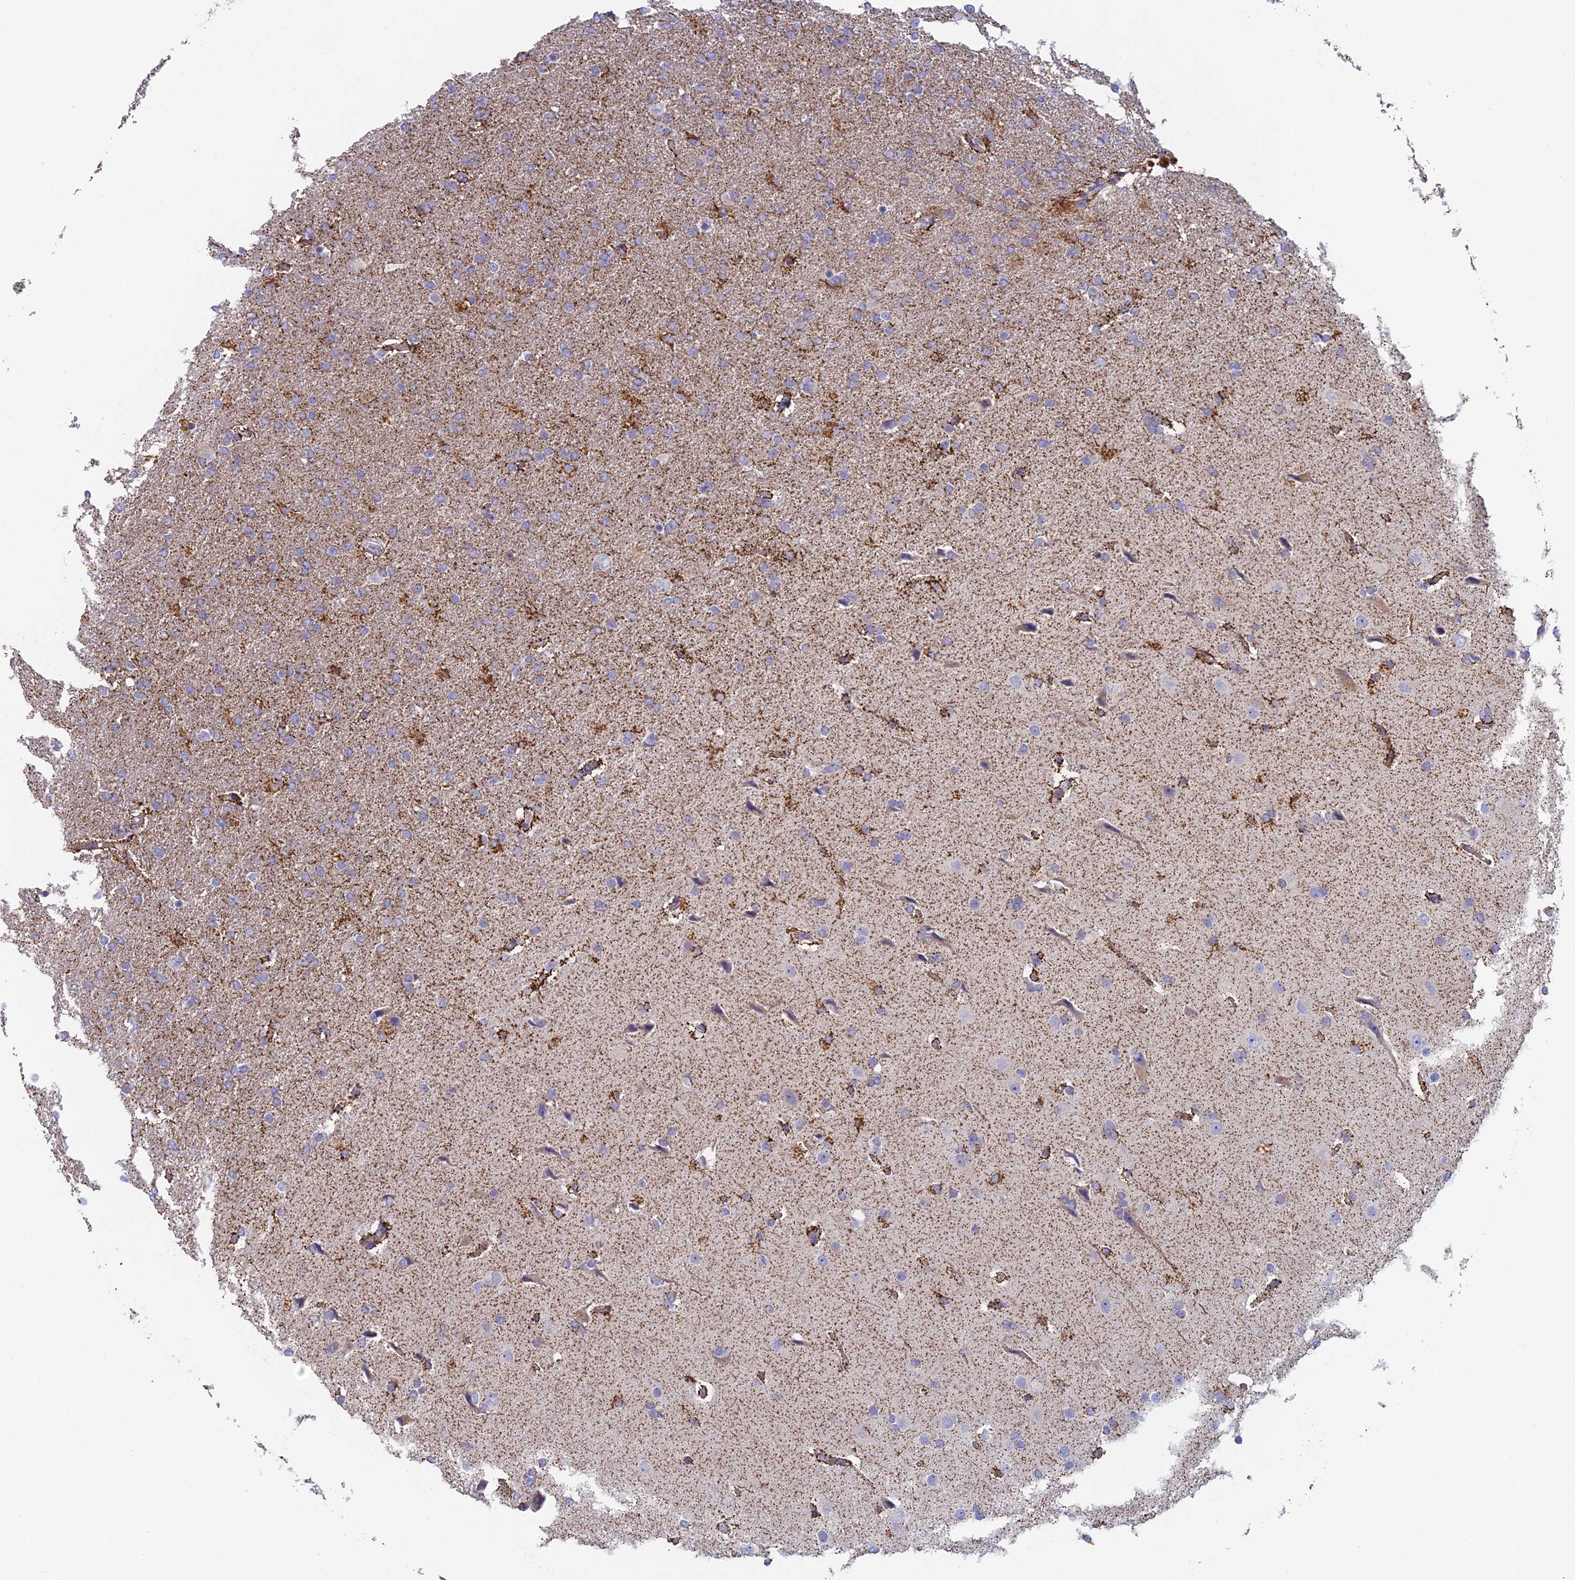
{"staining": {"intensity": "moderate", "quantity": "<25%", "location": "cytoplasmic/membranous"}, "tissue": "glioma", "cell_type": "Tumor cells", "image_type": "cancer", "snomed": [{"axis": "morphology", "description": "Glioma, malignant, High grade"}, {"axis": "topography", "description": "Brain"}], "caption": "The micrograph reveals staining of high-grade glioma (malignant), revealing moderate cytoplasmic/membranous protein staining (brown color) within tumor cells.", "gene": "IFTAP", "patient": {"sex": "male", "age": 72}}